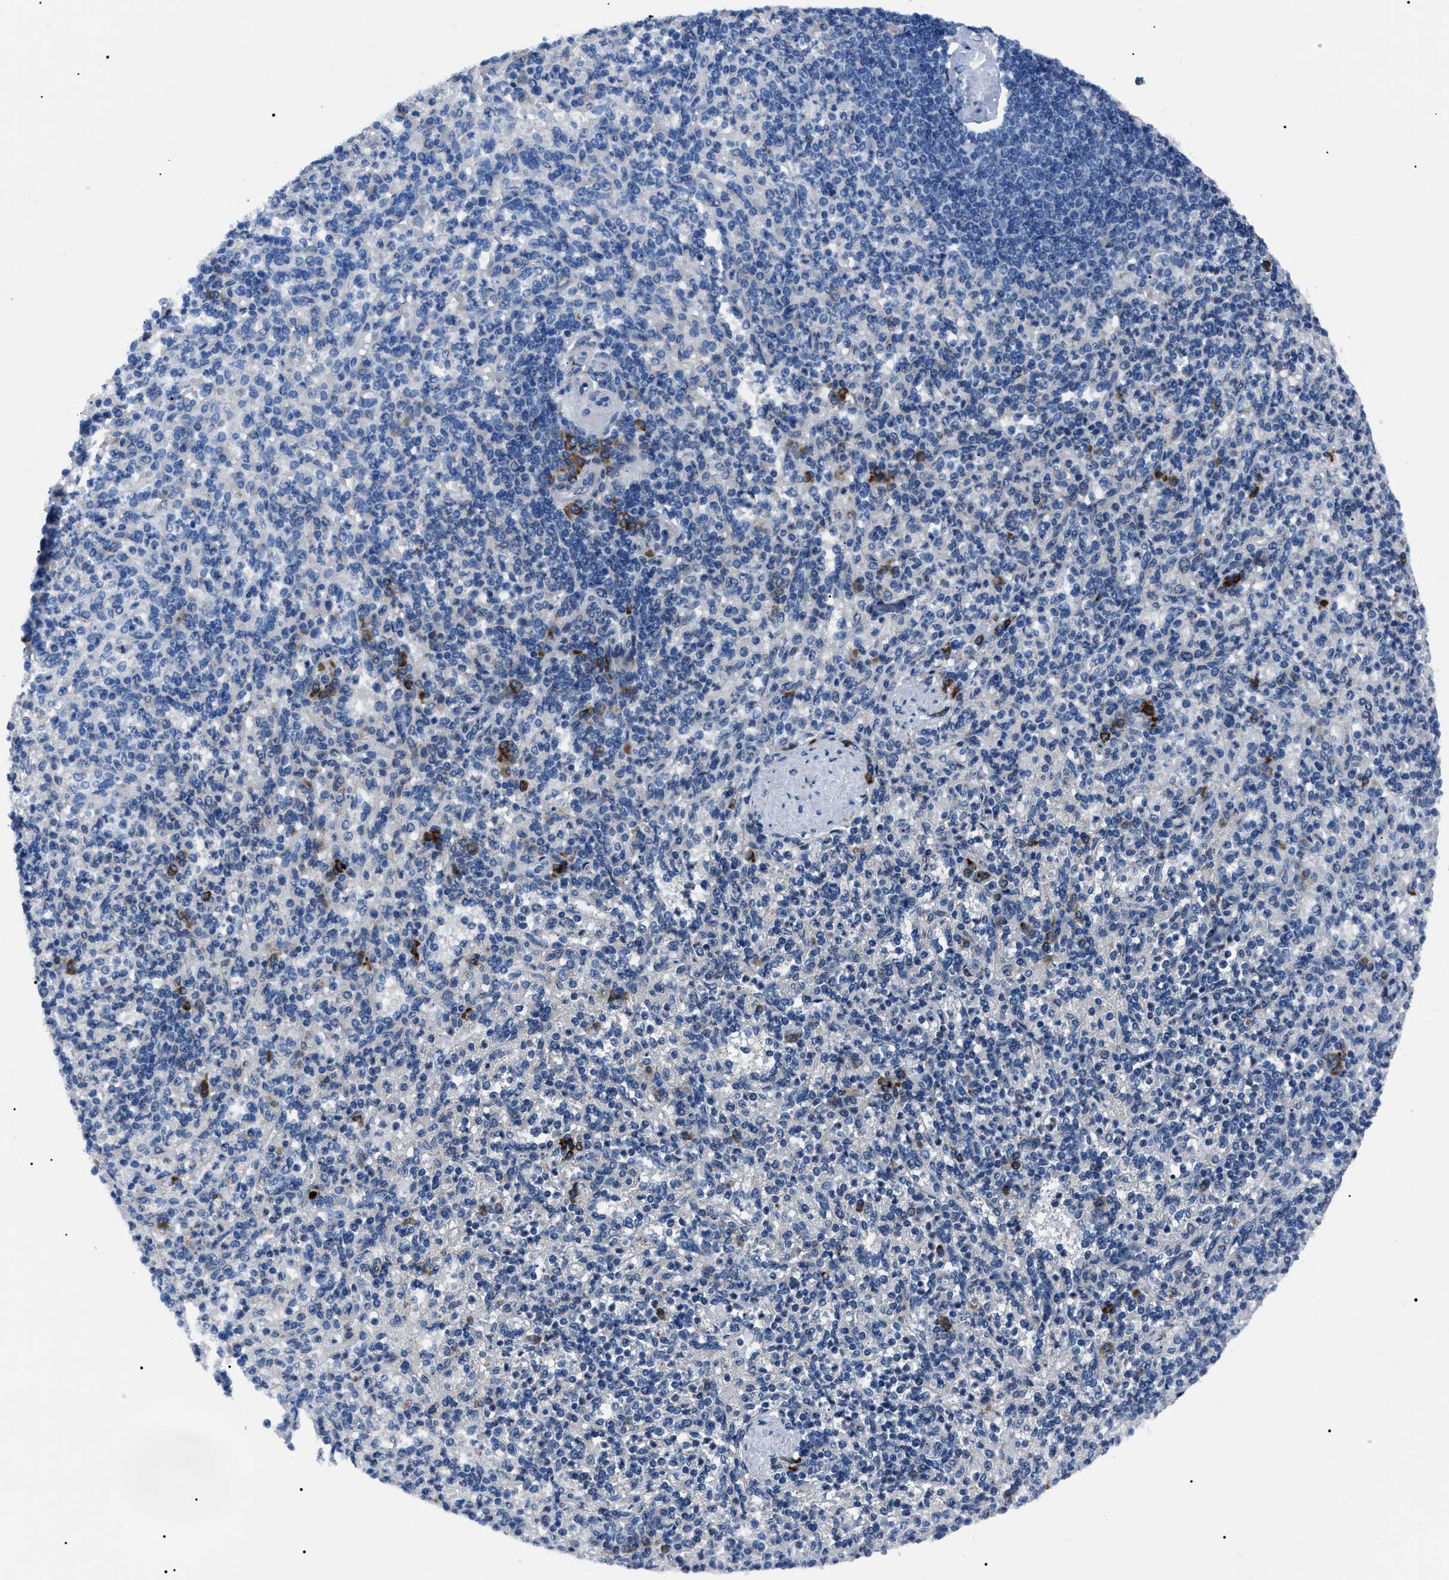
{"staining": {"intensity": "moderate", "quantity": "<25%", "location": "cytoplasmic/membranous"}, "tissue": "spleen", "cell_type": "Cells in red pulp", "image_type": "normal", "snomed": [{"axis": "morphology", "description": "Normal tissue, NOS"}, {"axis": "topography", "description": "Spleen"}], "caption": "Moderate cytoplasmic/membranous protein positivity is seen in about <25% of cells in red pulp in spleen. (DAB (3,3'-diaminobenzidine) = brown stain, brightfield microscopy at high magnification).", "gene": "LRRC14", "patient": {"sex": "female", "age": 74}}